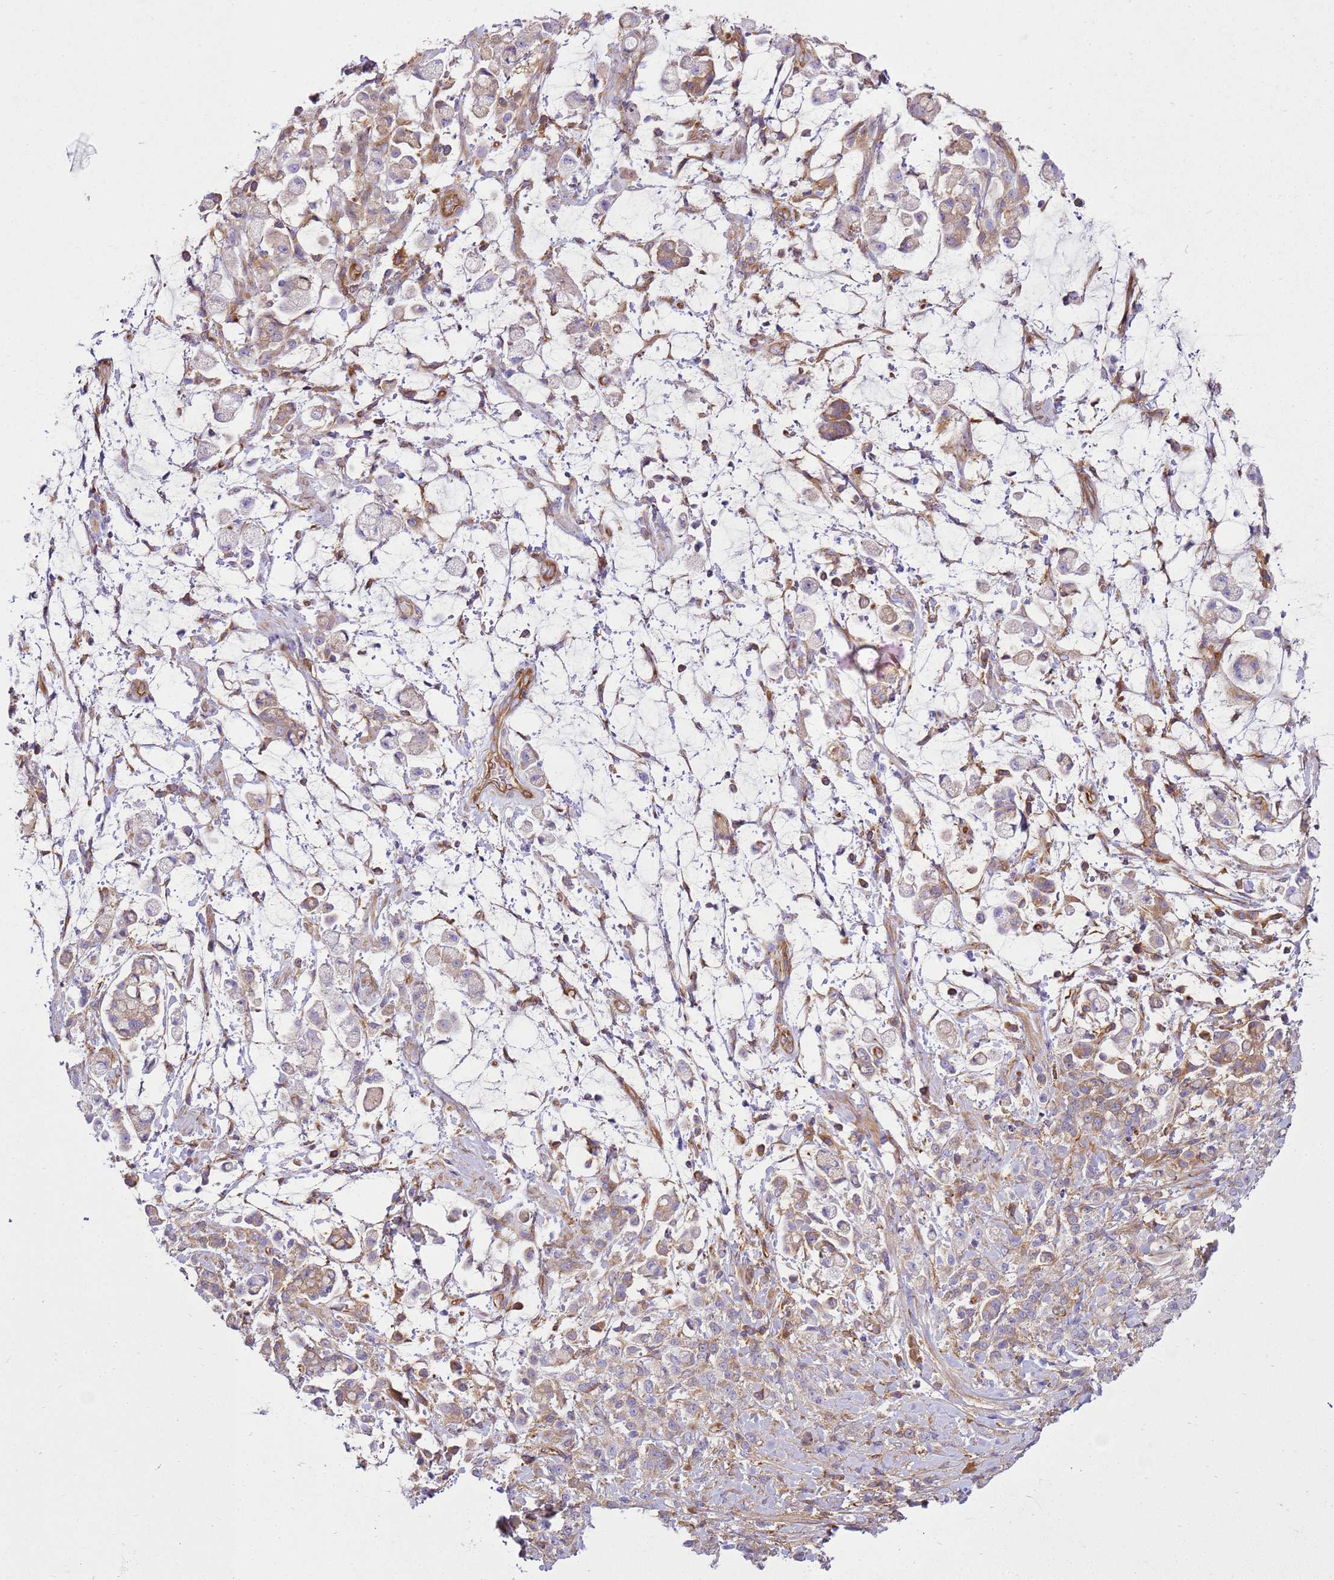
{"staining": {"intensity": "weak", "quantity": "25%-75%", "location": "cytoplasmic/membranous"}, "tissue": "stomach cancer", "cell_type": "Tumor cells", "image_type": "cancer", "snomed": [{"axis": "morphology", "description": "Adenocarcinoma, NOS"}, {"axis": "topography", "description": "Stomach"}], "caption": "This is an image of IHC staining of stomach cancer, which shows weak positivity in the cytoplasmic/membranous of tumor cells.", "gene": "SNX21", "patient": {"sex": "female", "age": 60}}